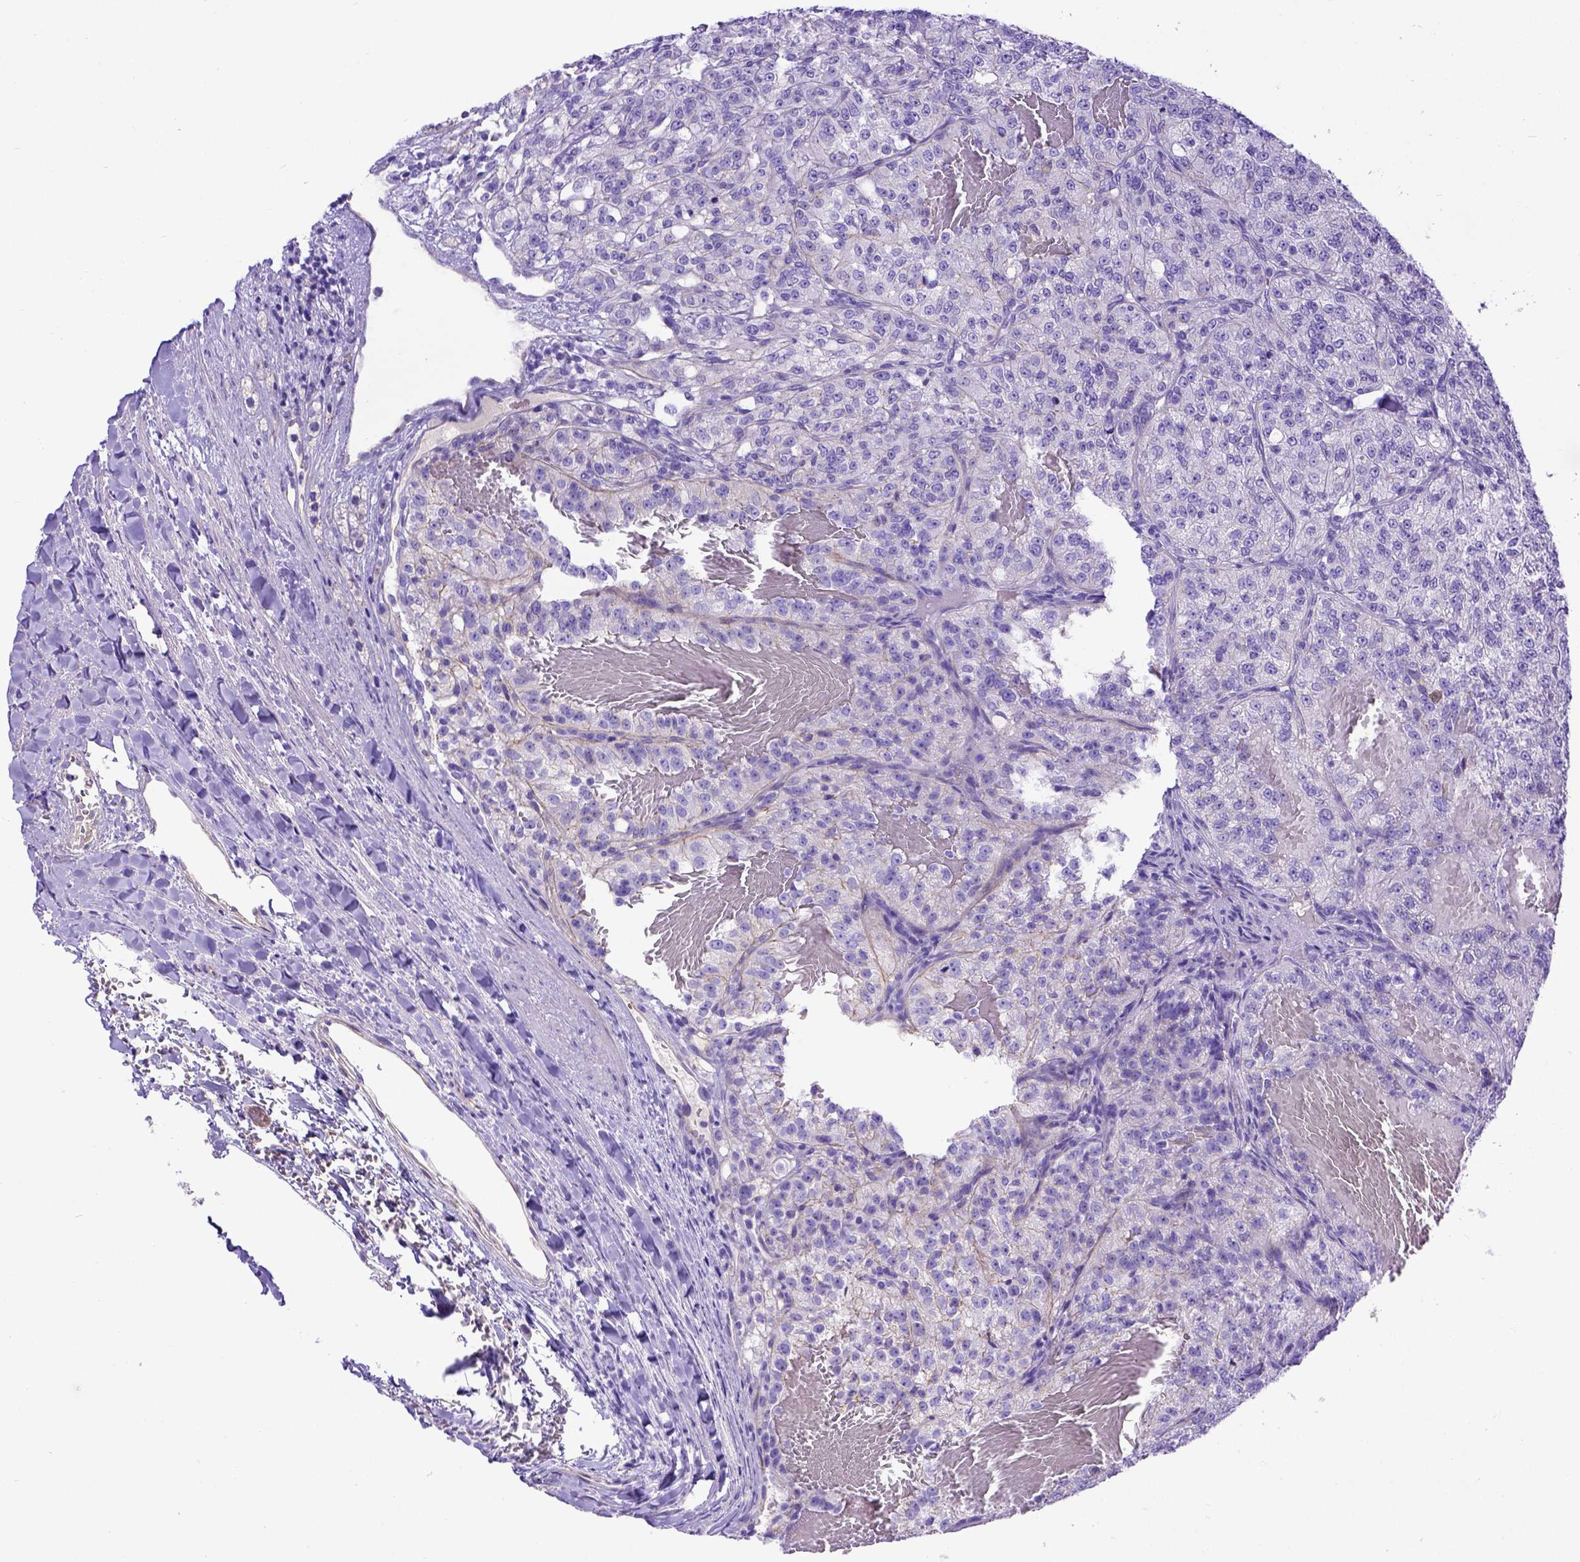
{"staining": {"intensity": "negative", "quantity": "none", "location": "none"}, "tissue": "renal cancer", "cell_type": "Tumor cells", "image_type": "cancer", "snomed": [{"axis": "morphology", "description": "Adenocarcinoma, NOS"}, {"axis": "topography", "description": "Kidney"}], "caption": "This is an immunohistochemistry image of renal cancer (adenocarcinoma). There is no expression in tumor cells.", "gene": "LRRC18", "patient": {"sex": "female", "age": 63}}